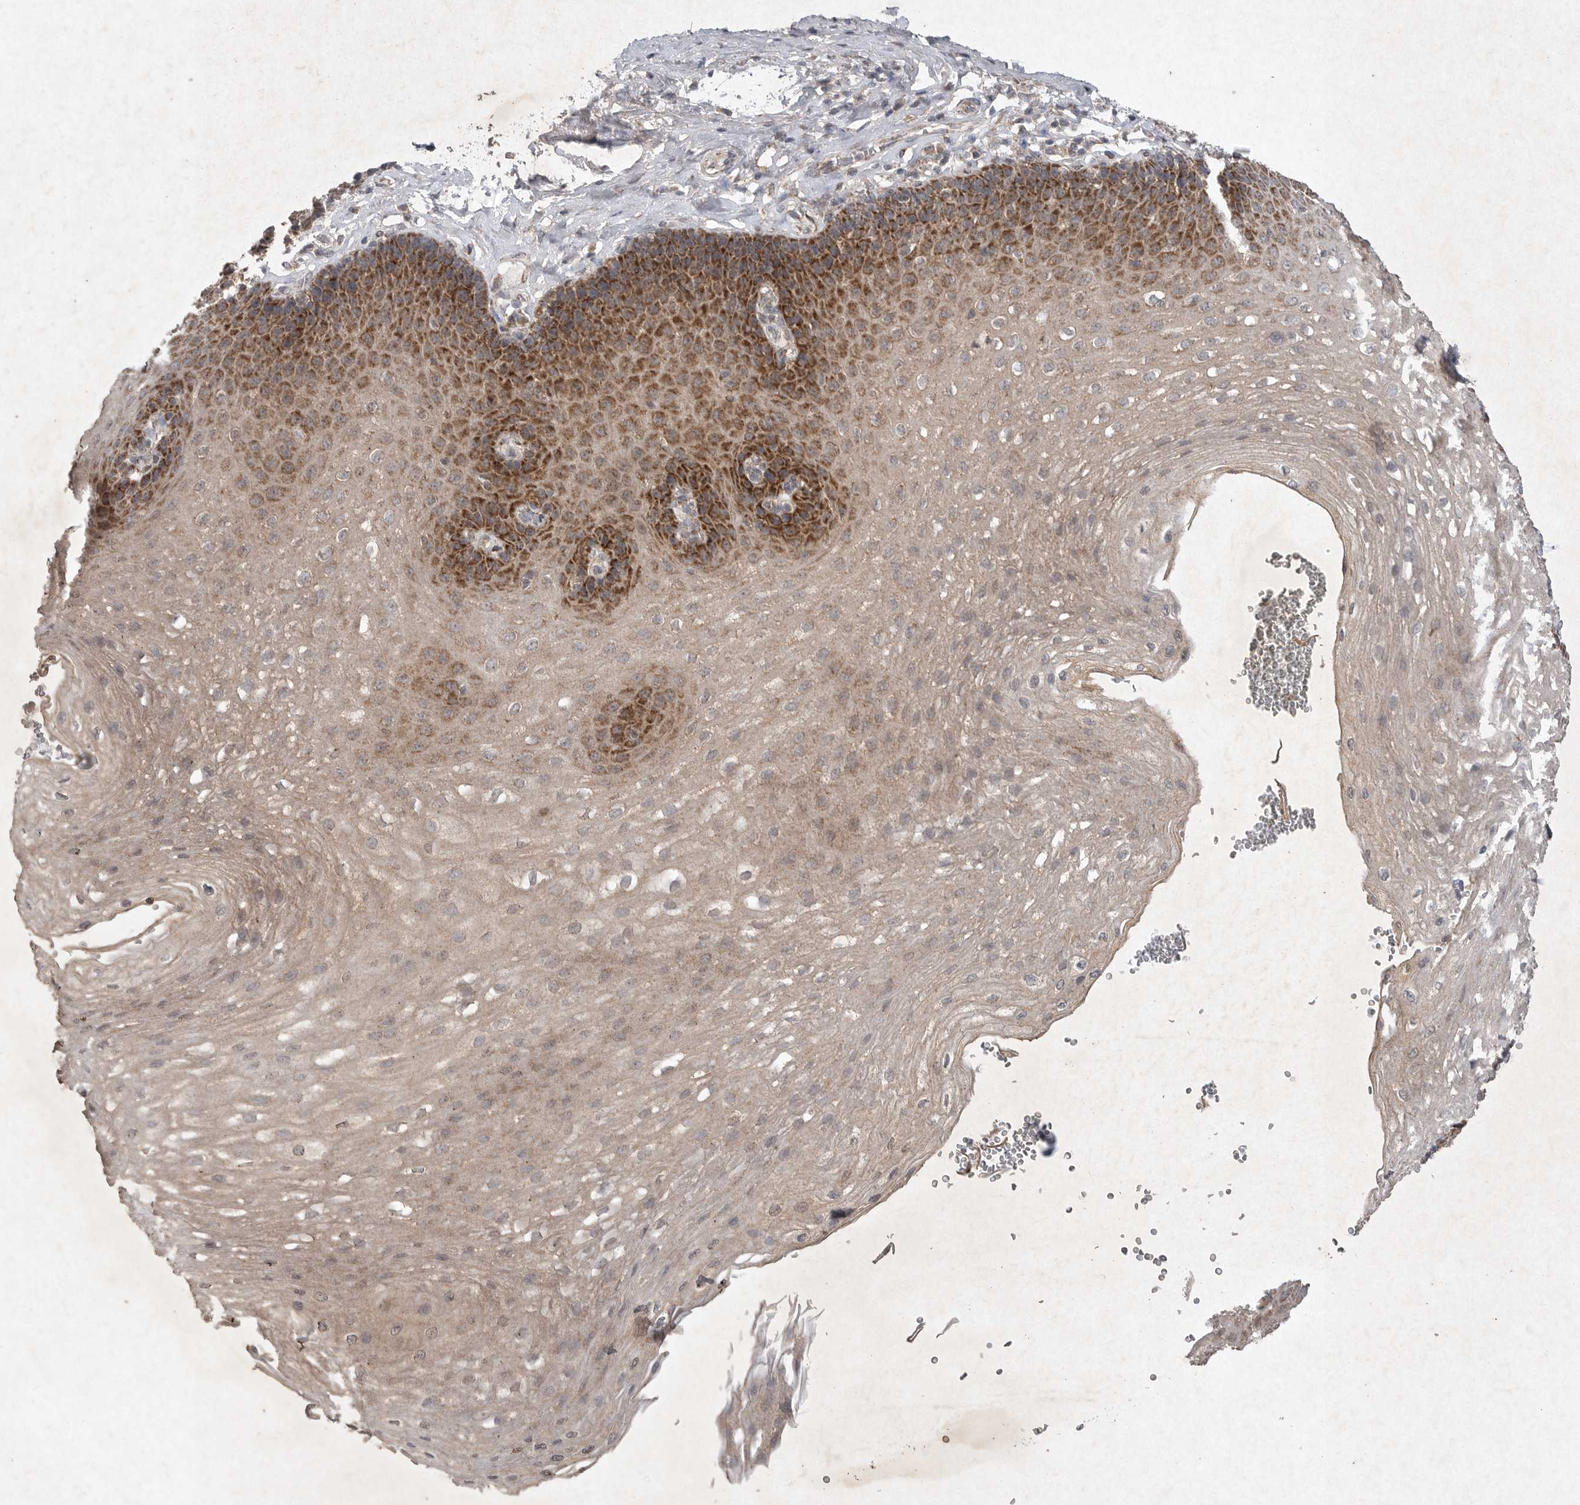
{"staining": {"intensity": "strong", "quantity": ">75%", "location": "cytoplasmic/membranous"}, "tissue": "esophagus", "cell_type": "Squamous epithelial cells", "image_type": "normal", "snomed": [{"axis": "morphology", "description": "Normal tissue, NOS"}, {"axis": "topography", "description": "Esophagus"}], "caption": "Immunohistochemical staining of benign esophagus demonstrates high levels of strong cytoplasmic/membranous staining in about >75% of squamous epithelial cells. (IHC, brightfield microscopy, high magnification).", "gene": "DDR1", "patient": {"sex": "female", "age": 66}}